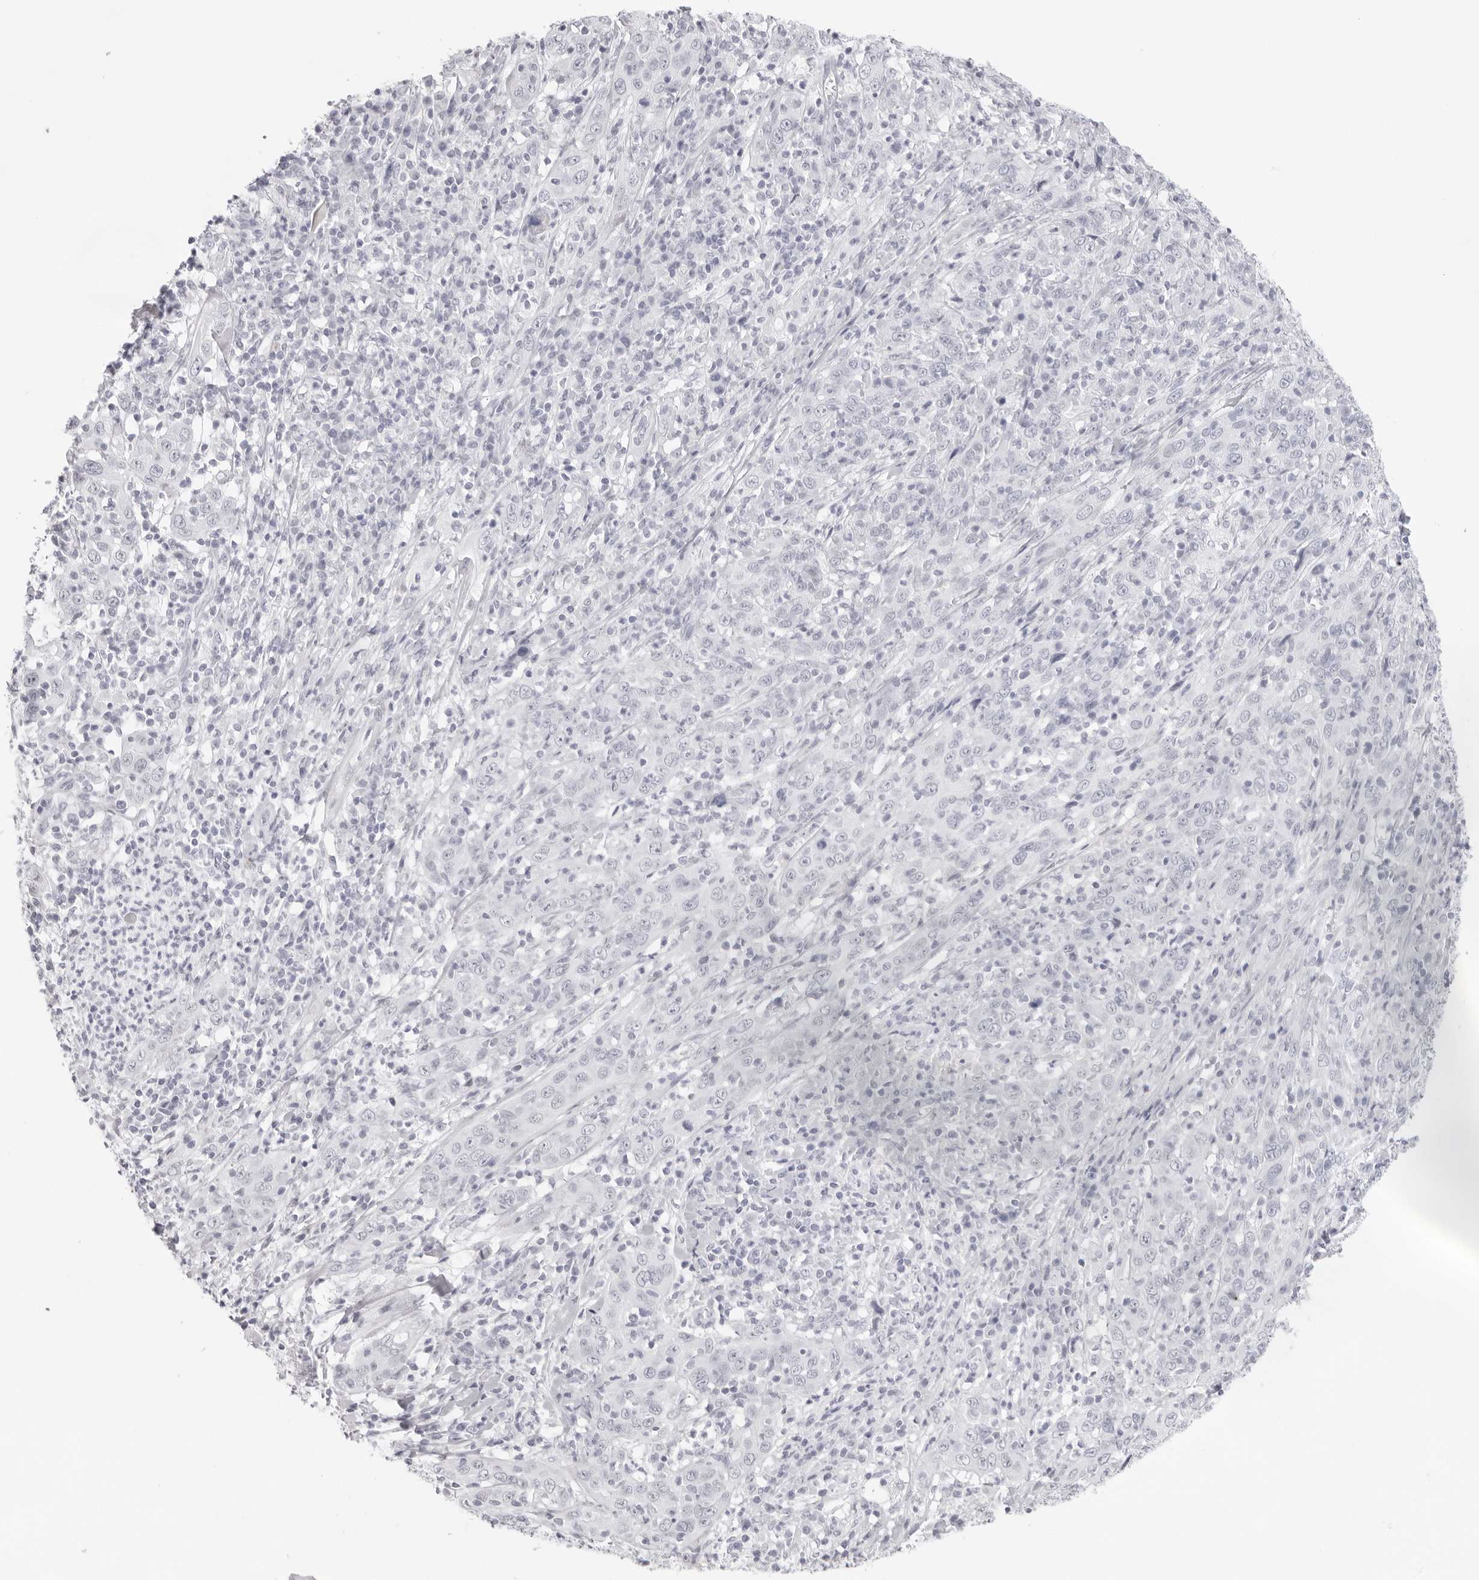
{"staining": {"intensity": "negative", "quantity": "none", "location": "none"}, "tissue": "cervical cancer", "cell_type": "Tumor cells", "image_type": "cancer", "snomed": [{"axis": "morphology", "description": "Squamous cell carcinoma, NOS"}, {"axis": "topography", "description": "Cervix"}], "caption": "IHC photomicrograph of neoplastic tissue: human cervical cancer (squamous cell carcinoma) stained with DAB exhibits no significant protein positivity in tumor cells.", "gene": "KLK12", "patient": {"sex": "female", "age": 46}}